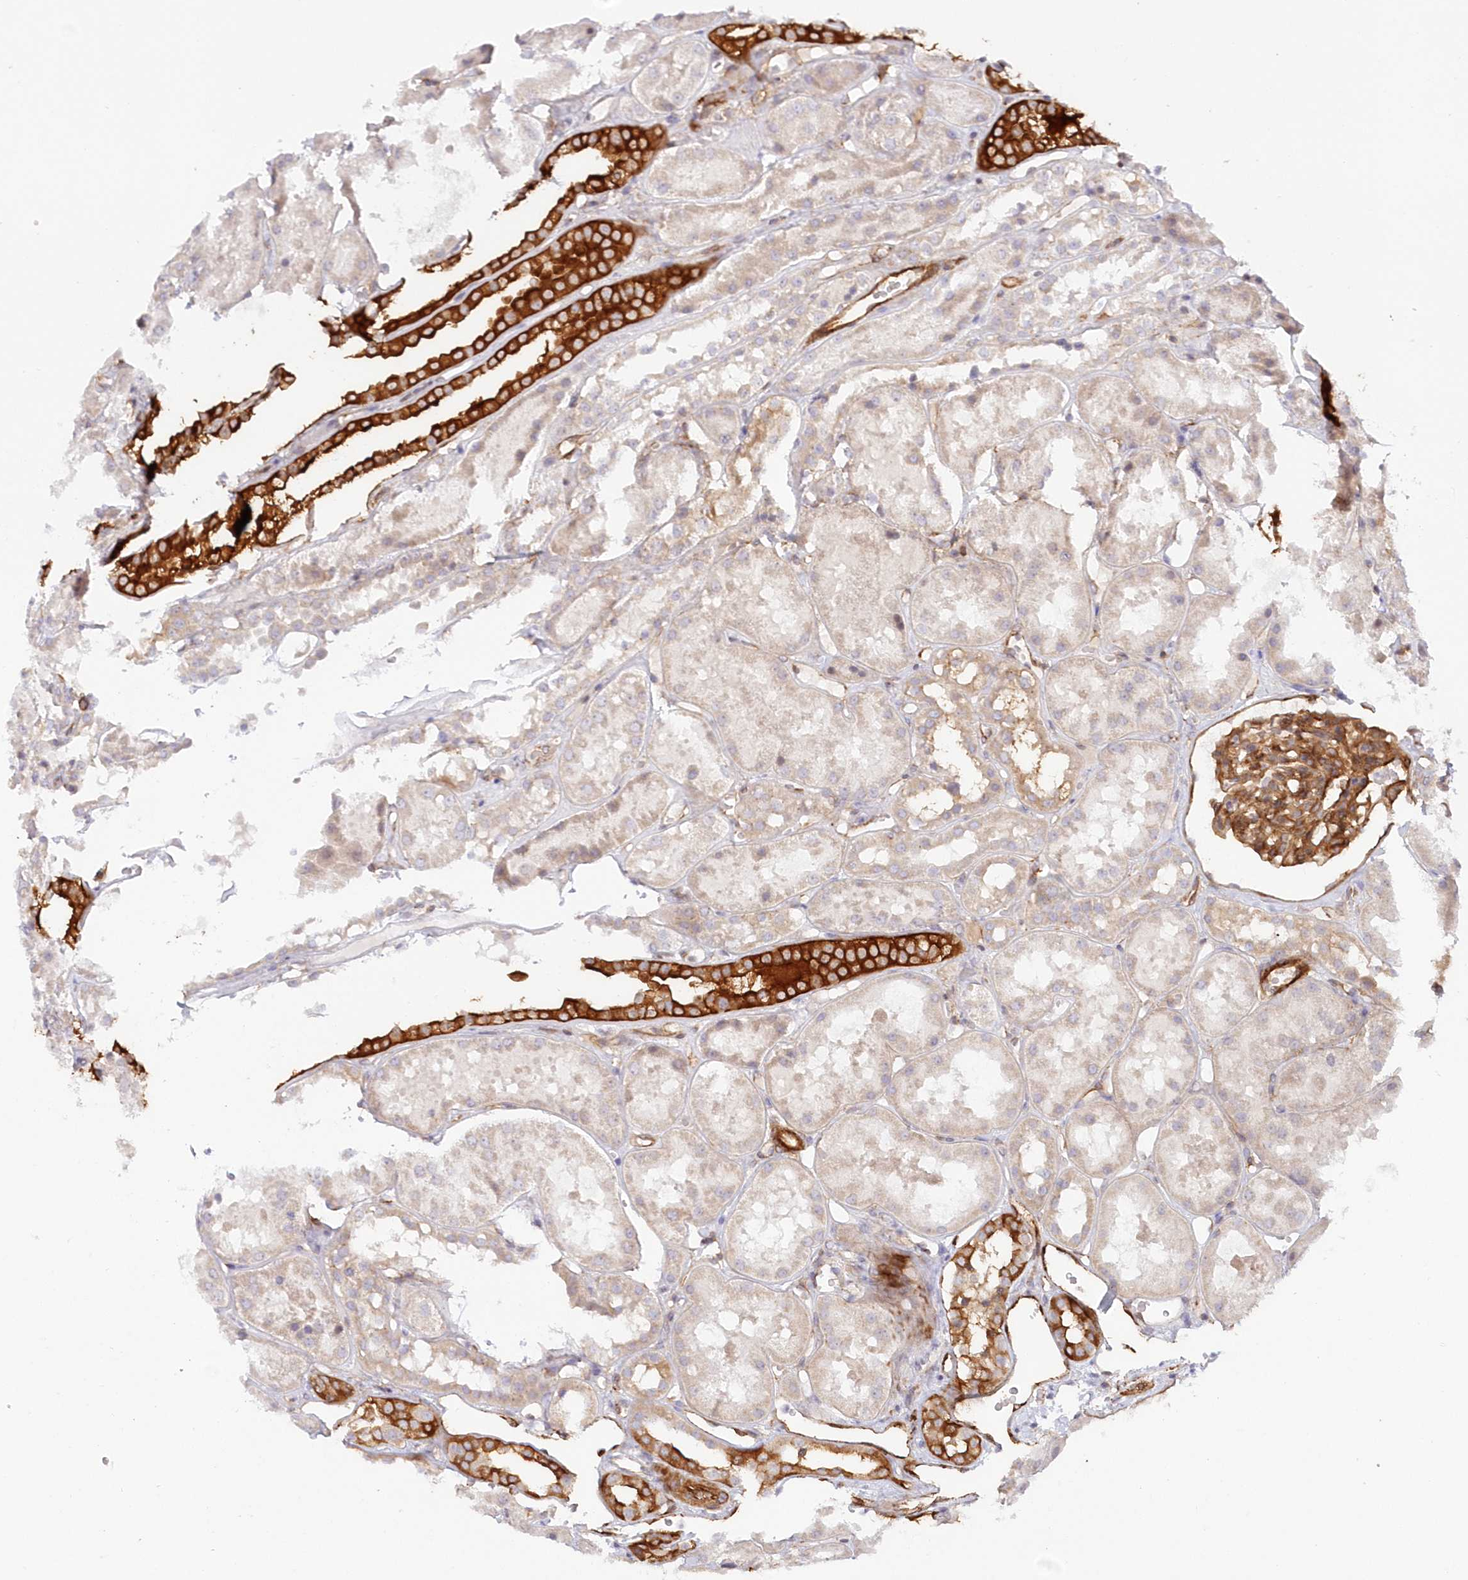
{"staining": {"intensity": "strong", "quantity": ">75%", "location": "cytoplasmic/membranous"}, "tissue": "kidney", "cell_type": "Cells in glomeruli", "image_type": "normal", "snomed": [{"axis": "morphology", "description": "Normal tissue, NOS"}, {"axis": "topography", "description": "Kidney"}], "caption": "Protein staining shows strong cytoplasmic/membranous positivity in about >75% of cells in glomeruli in unremarkable kidney.", "gene": "AFAP1L2", "patient": {"sex": "male", "age": 16}}